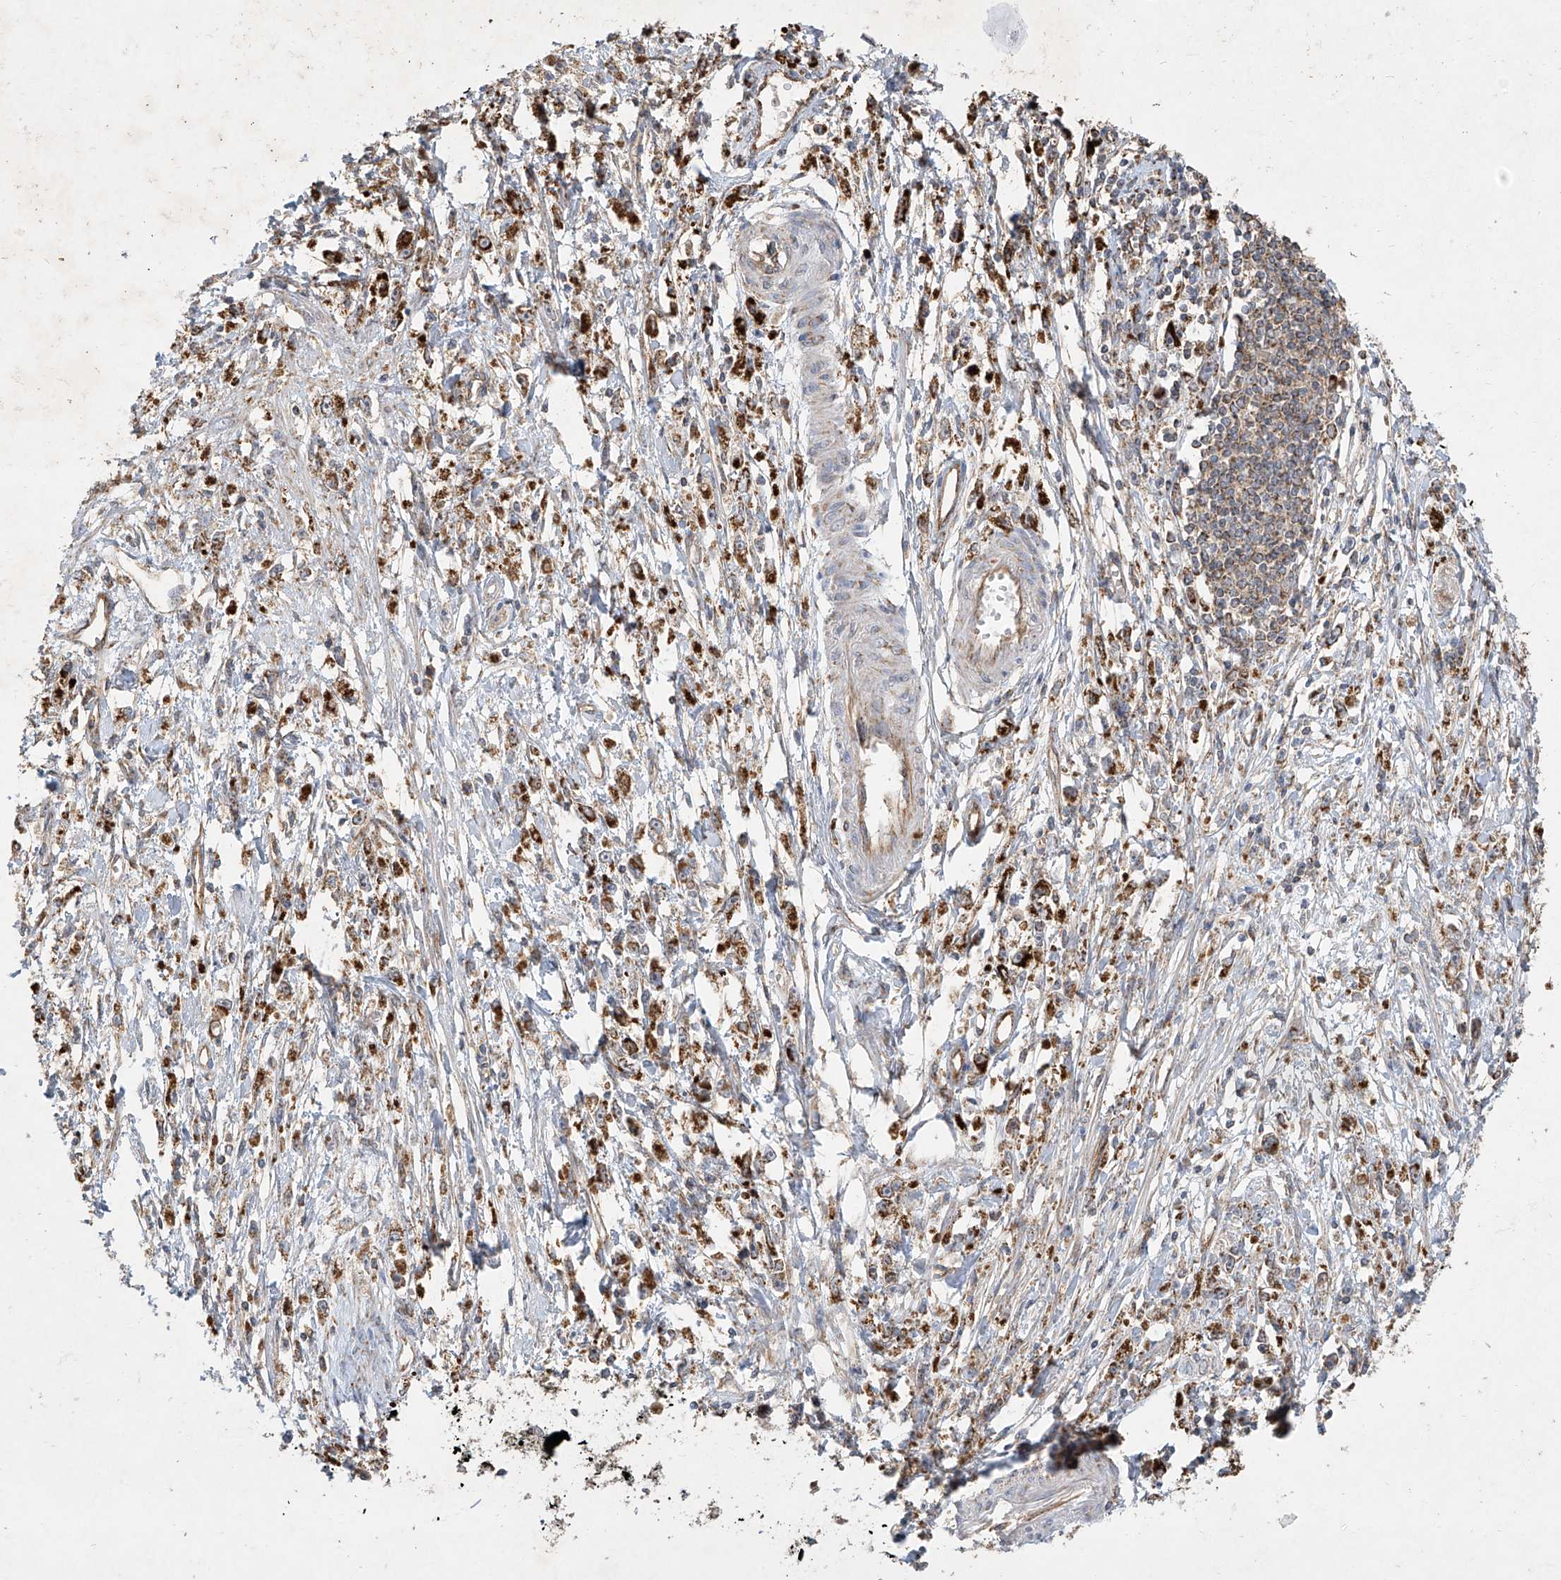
{"staining": {"intensity": "strong", "quantity": ">75%", "location": "cytoplasmic/membranous"}, "tissue": "stomach cancer", "cell_type": "Tumor cells", "image_type": "cancer", "snomed": [{"axis": "morphology", "description": "Adenocarcinoma, NOS"}, {"axis": "topography", "description": "Stomach"}], "caption": "High-power microscopy captured an immunohistochemistry micrograph of stomach cancer, revealing strong cytoplasmic/membranous positivity in about >75% of tumor cells.", "gene": "UQCC1", "patient": {"sex": "female", "age": 59}}